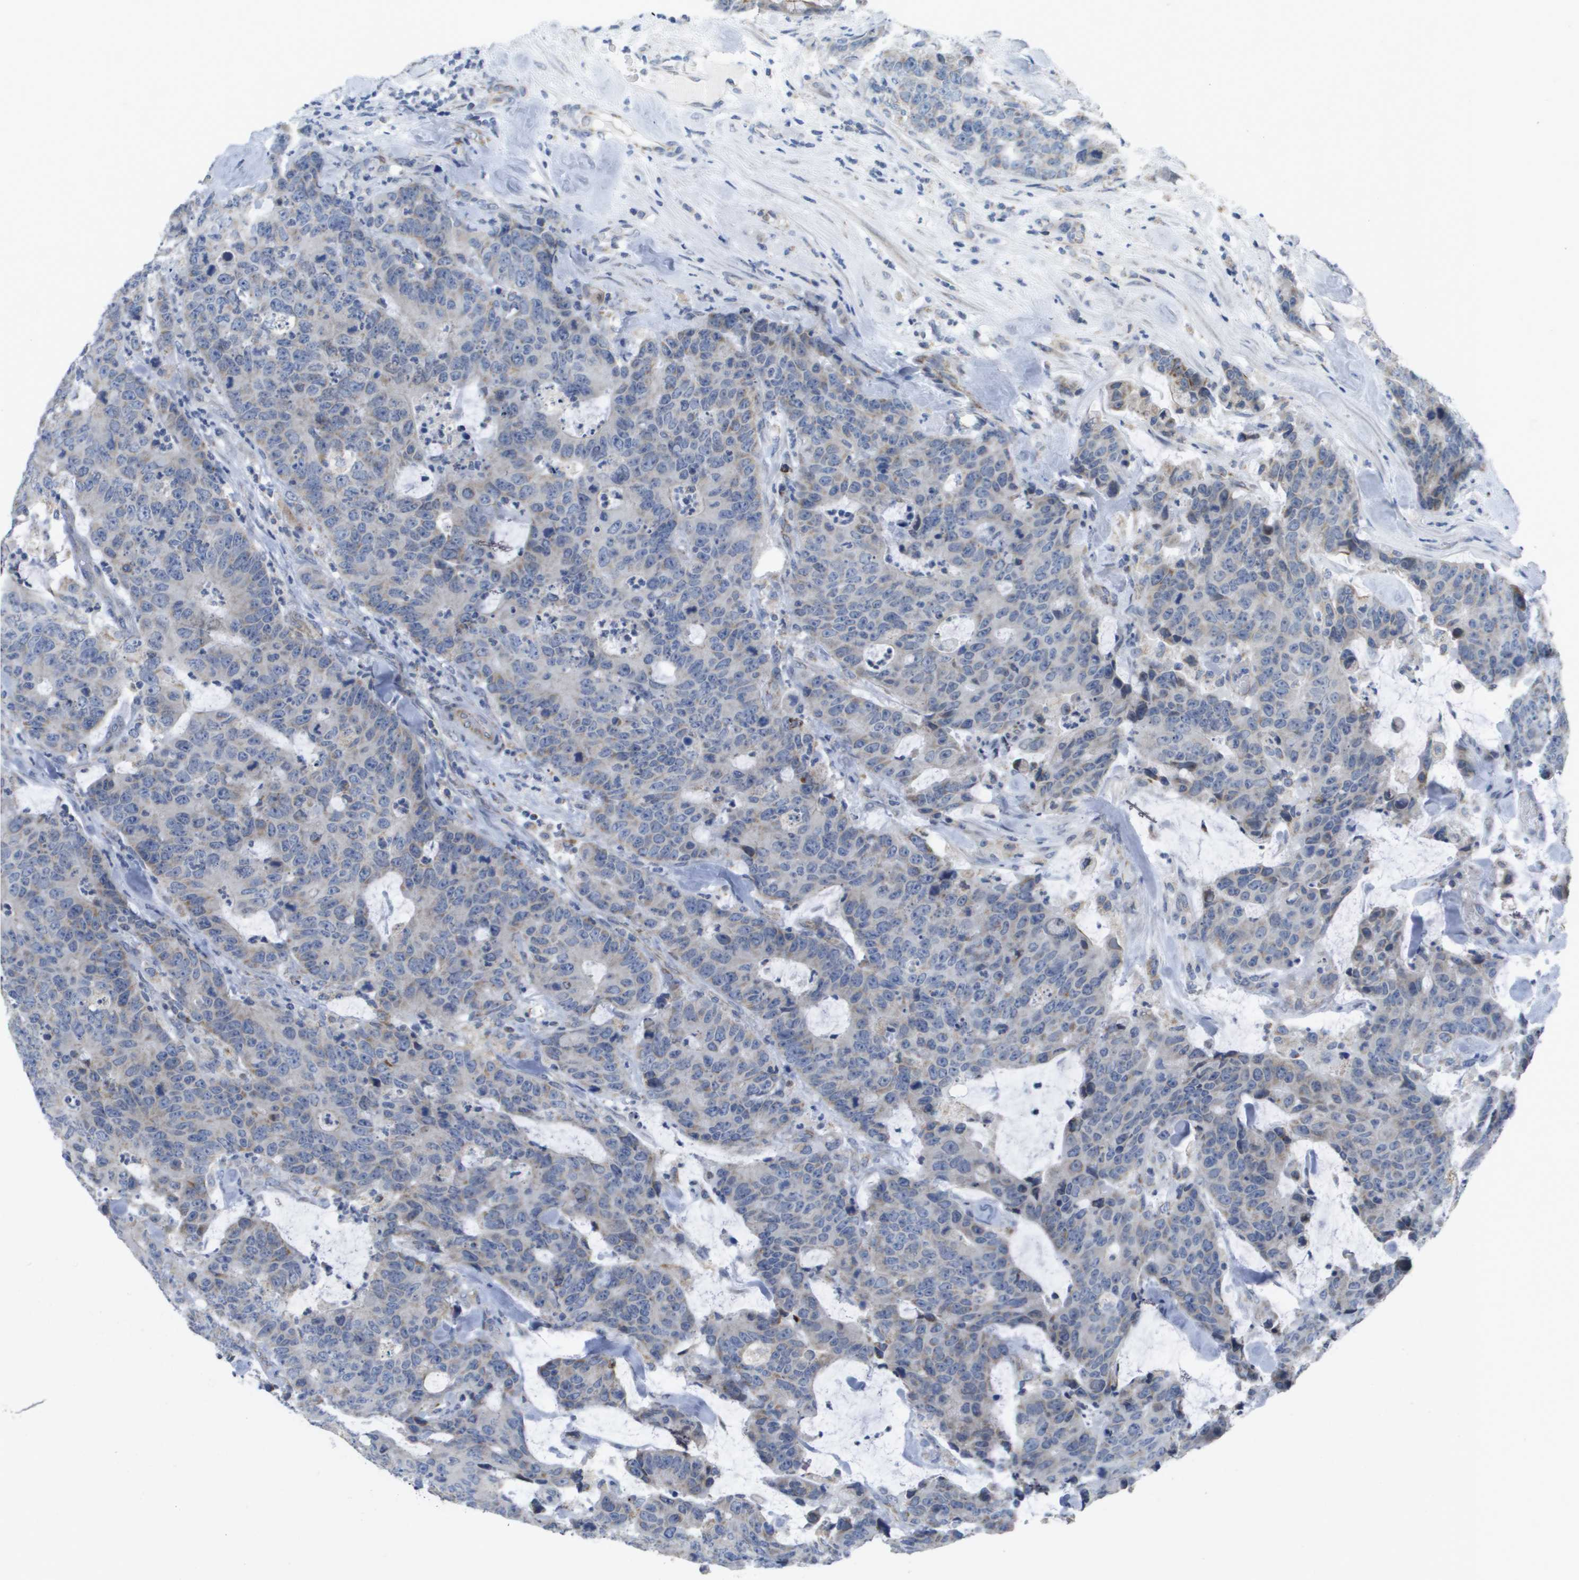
{"staining": {"intensity": "moderate", "quantity": "<25%", "location": "cytoplasmic/membranous"}, "tissue": "colorectal cancer", "cell_type": "Tumor cells", "image_type": "cancer", "snomed": [{"axis": "morphology", "description": "Adenocarcinoma, NOS"}, {"axis": "topography", "description": "Colon"}], "caption": "Tumor cells exhibit low levels of moderate cytoplasmic/membranous staining in approximately <25% of cells in human colorectal adenocarcinoma.", "gene": "TMEM223", "patient": {"sex": "female", "age": 86}}